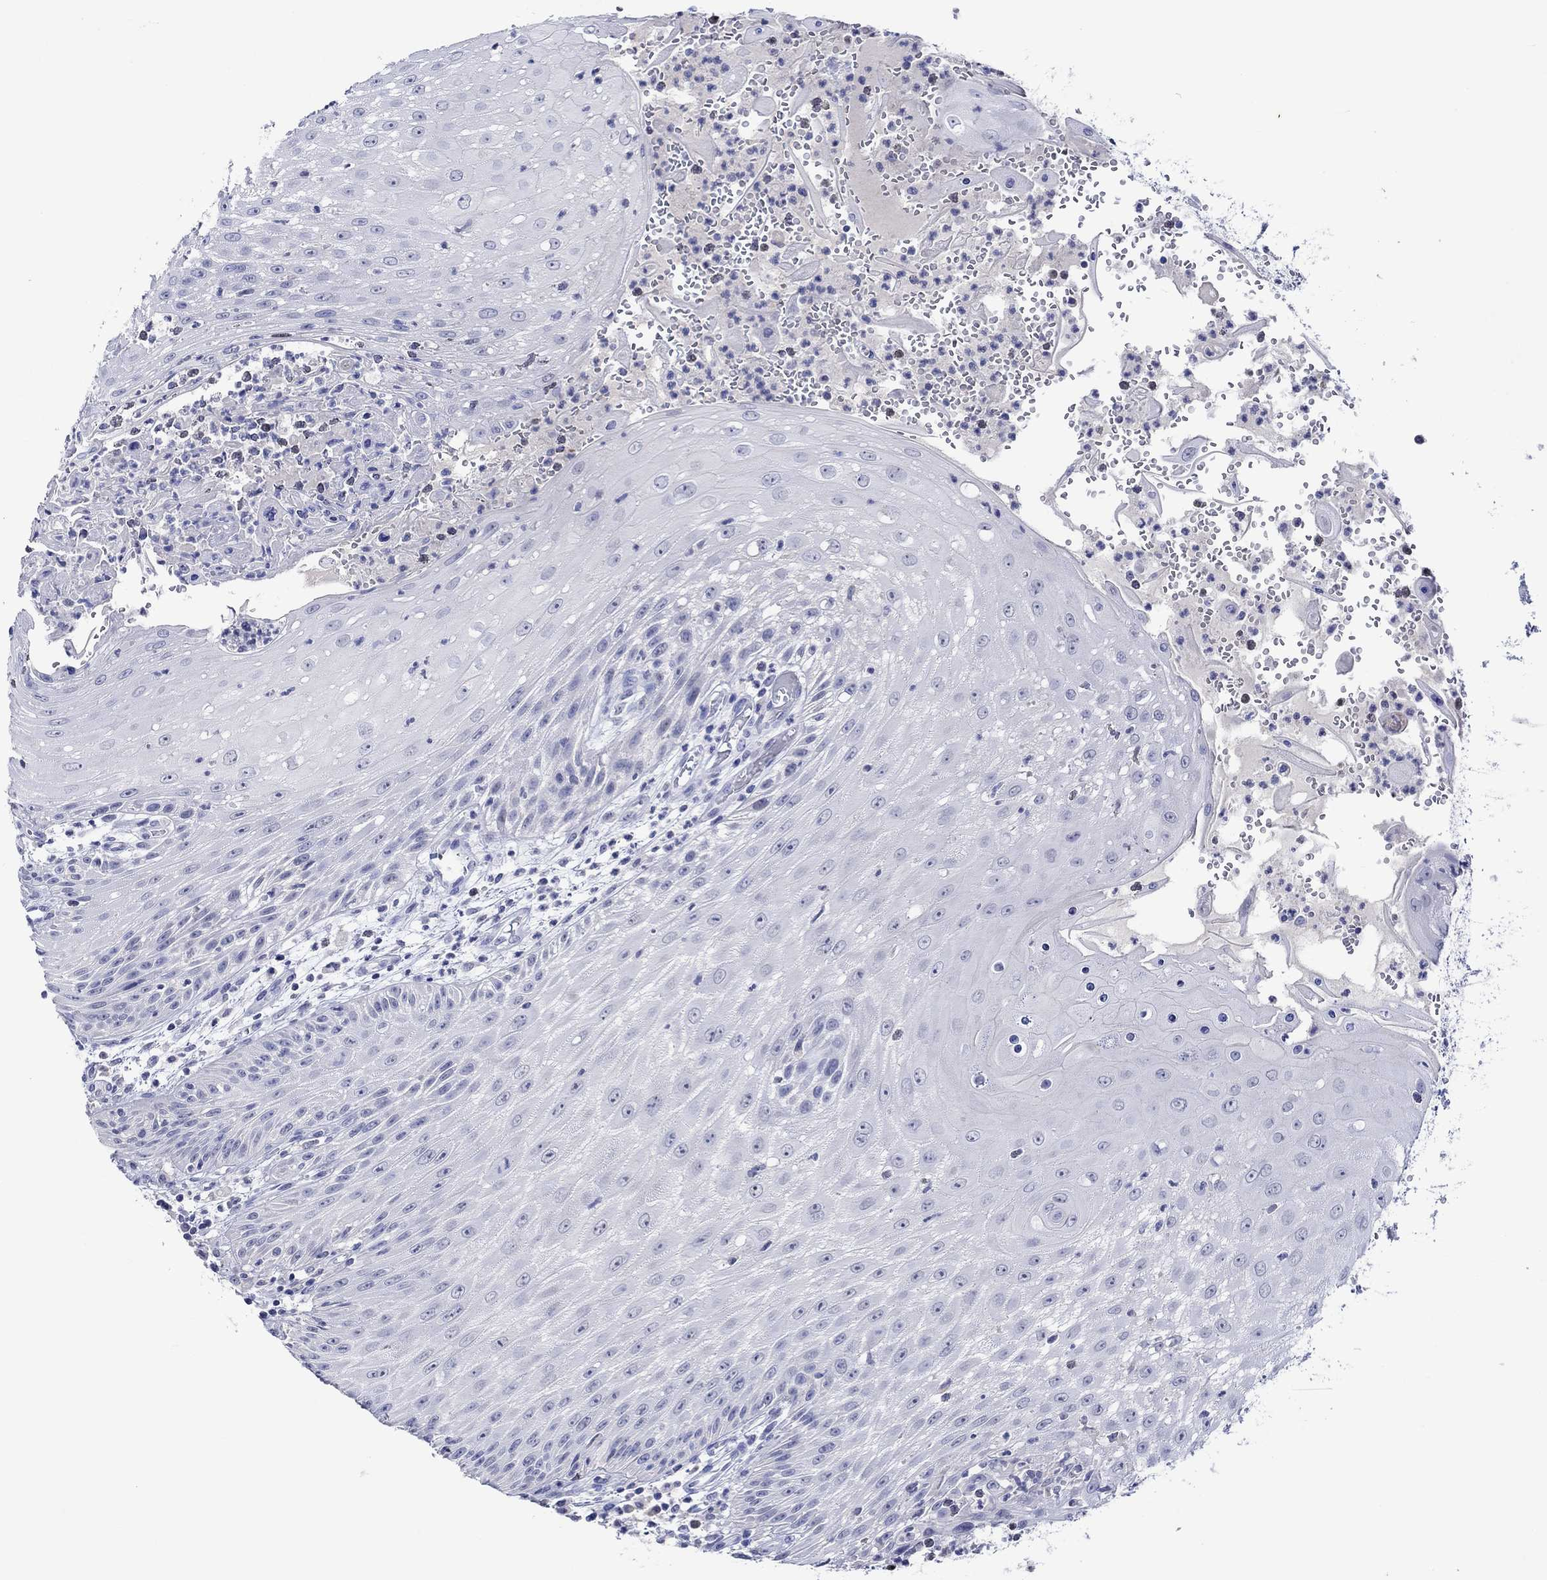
{"staining": {"intensity": "negative", "quantity": "none", "location": "none"}, "tissue": "head and neck cancer", "cell_type": "Tumor cells", "image_type": "cancer", "snomed": [{"axis": "morphology", "description": "Squamous cell carcinoma, NOS"}, {"axis": "topography", "description": "Oral tissue"}, {"axis": "topography", "description": "Head-Neck"}], "caption": "There is no significant staining in tumor cells of head and neck cancer (squamous cell carcinoma).", "gene": "KLHL35", "patient": {"sex": "male", "age": 58}}